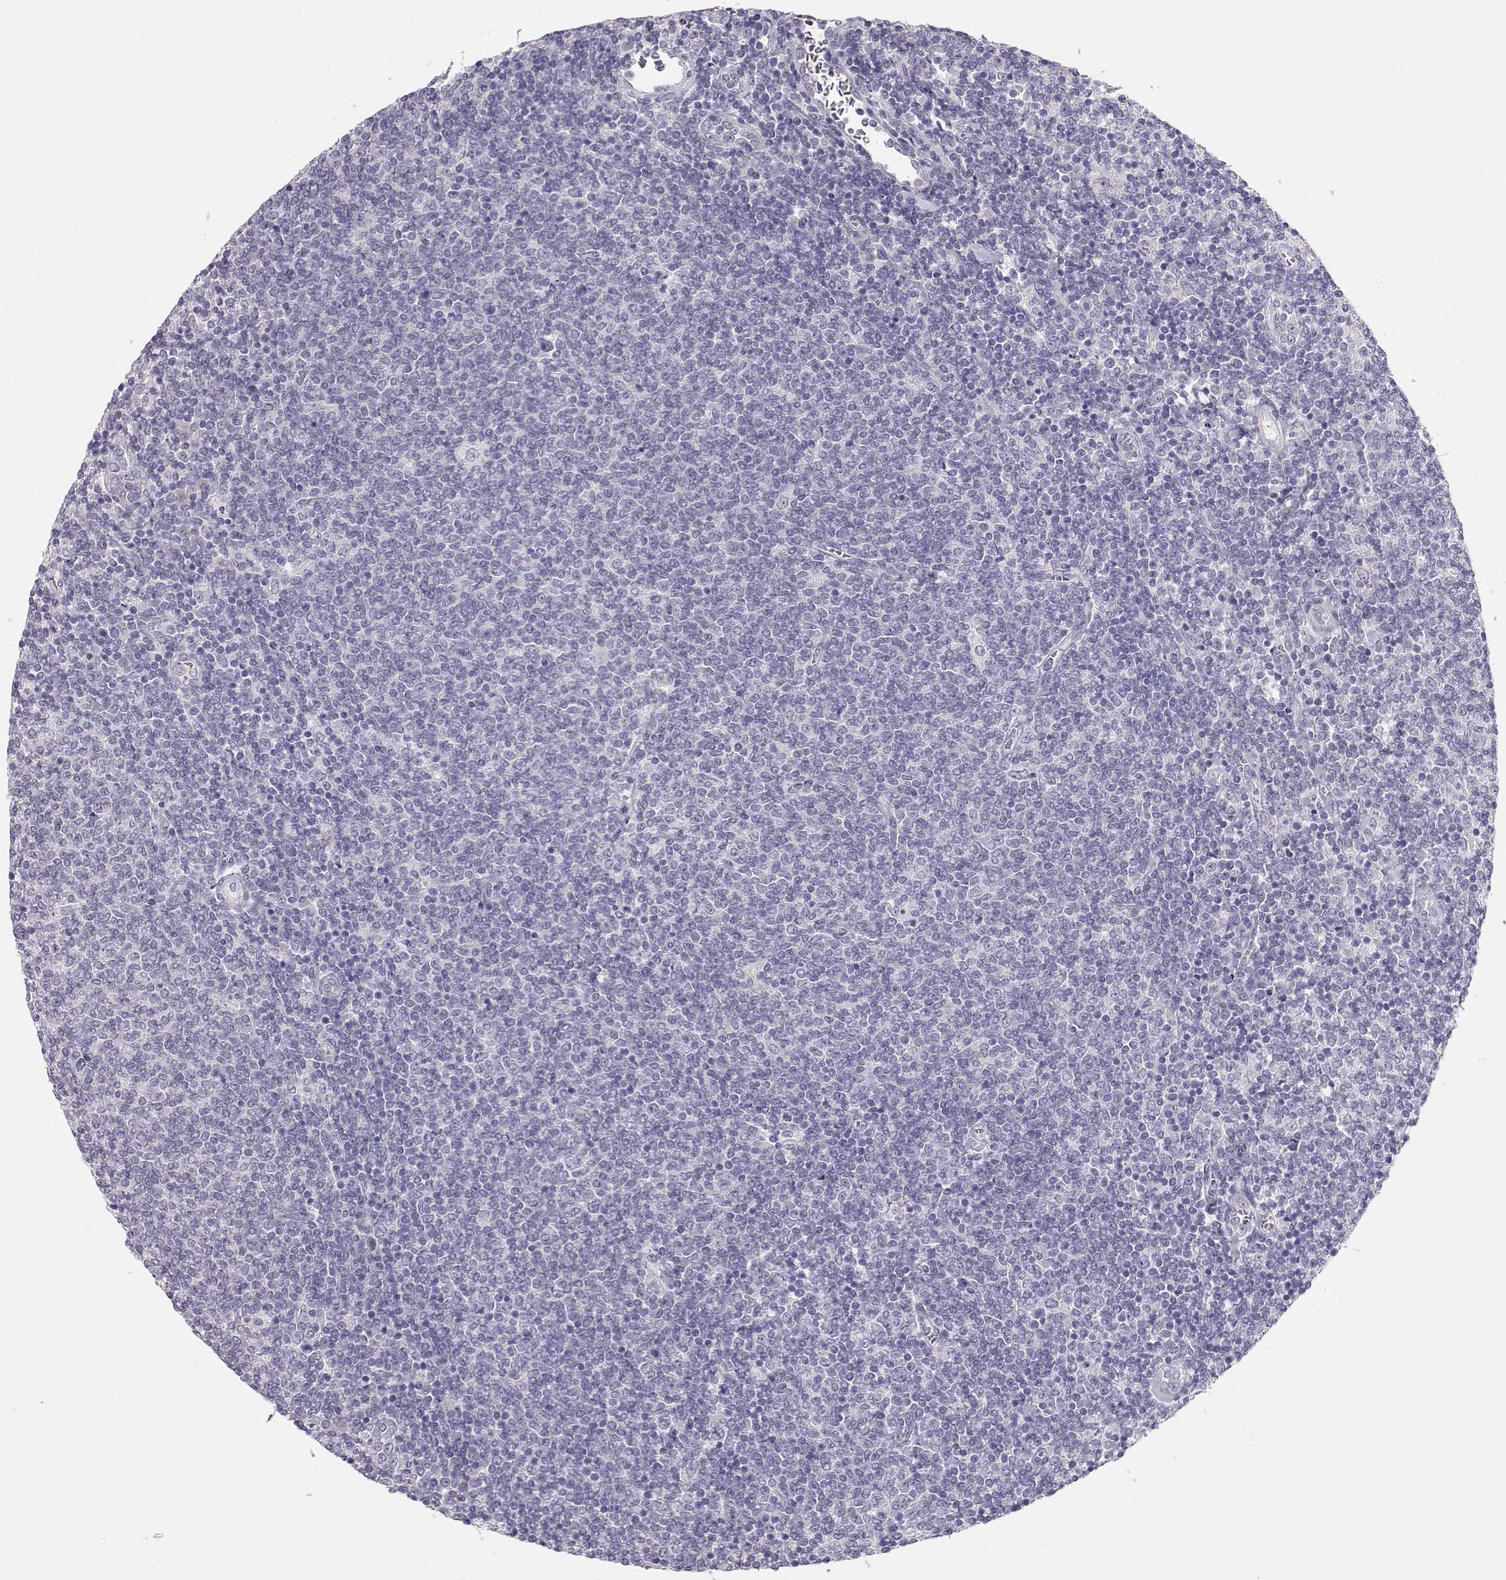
{"staining": {"intensity": "negative", "quantity": "none", "location": "none"}, "tissue": "lymphoma", "cell_type": "Tumor cells", "image_type": "cancer", "snomed": [{"axis": "morphology", "description": "Malignant lymphoma, non-Hodgkin's type, Low grade"}, {"axis": "topography", "description": "Lymph node"}], "caption": "An image of human low-grade malignant lymphoma, non-Hodgkin's type is negative for staining in tumor cells.", "gene": "GLIPR1L2", "patient": {"sex": "male", "age": 52}}